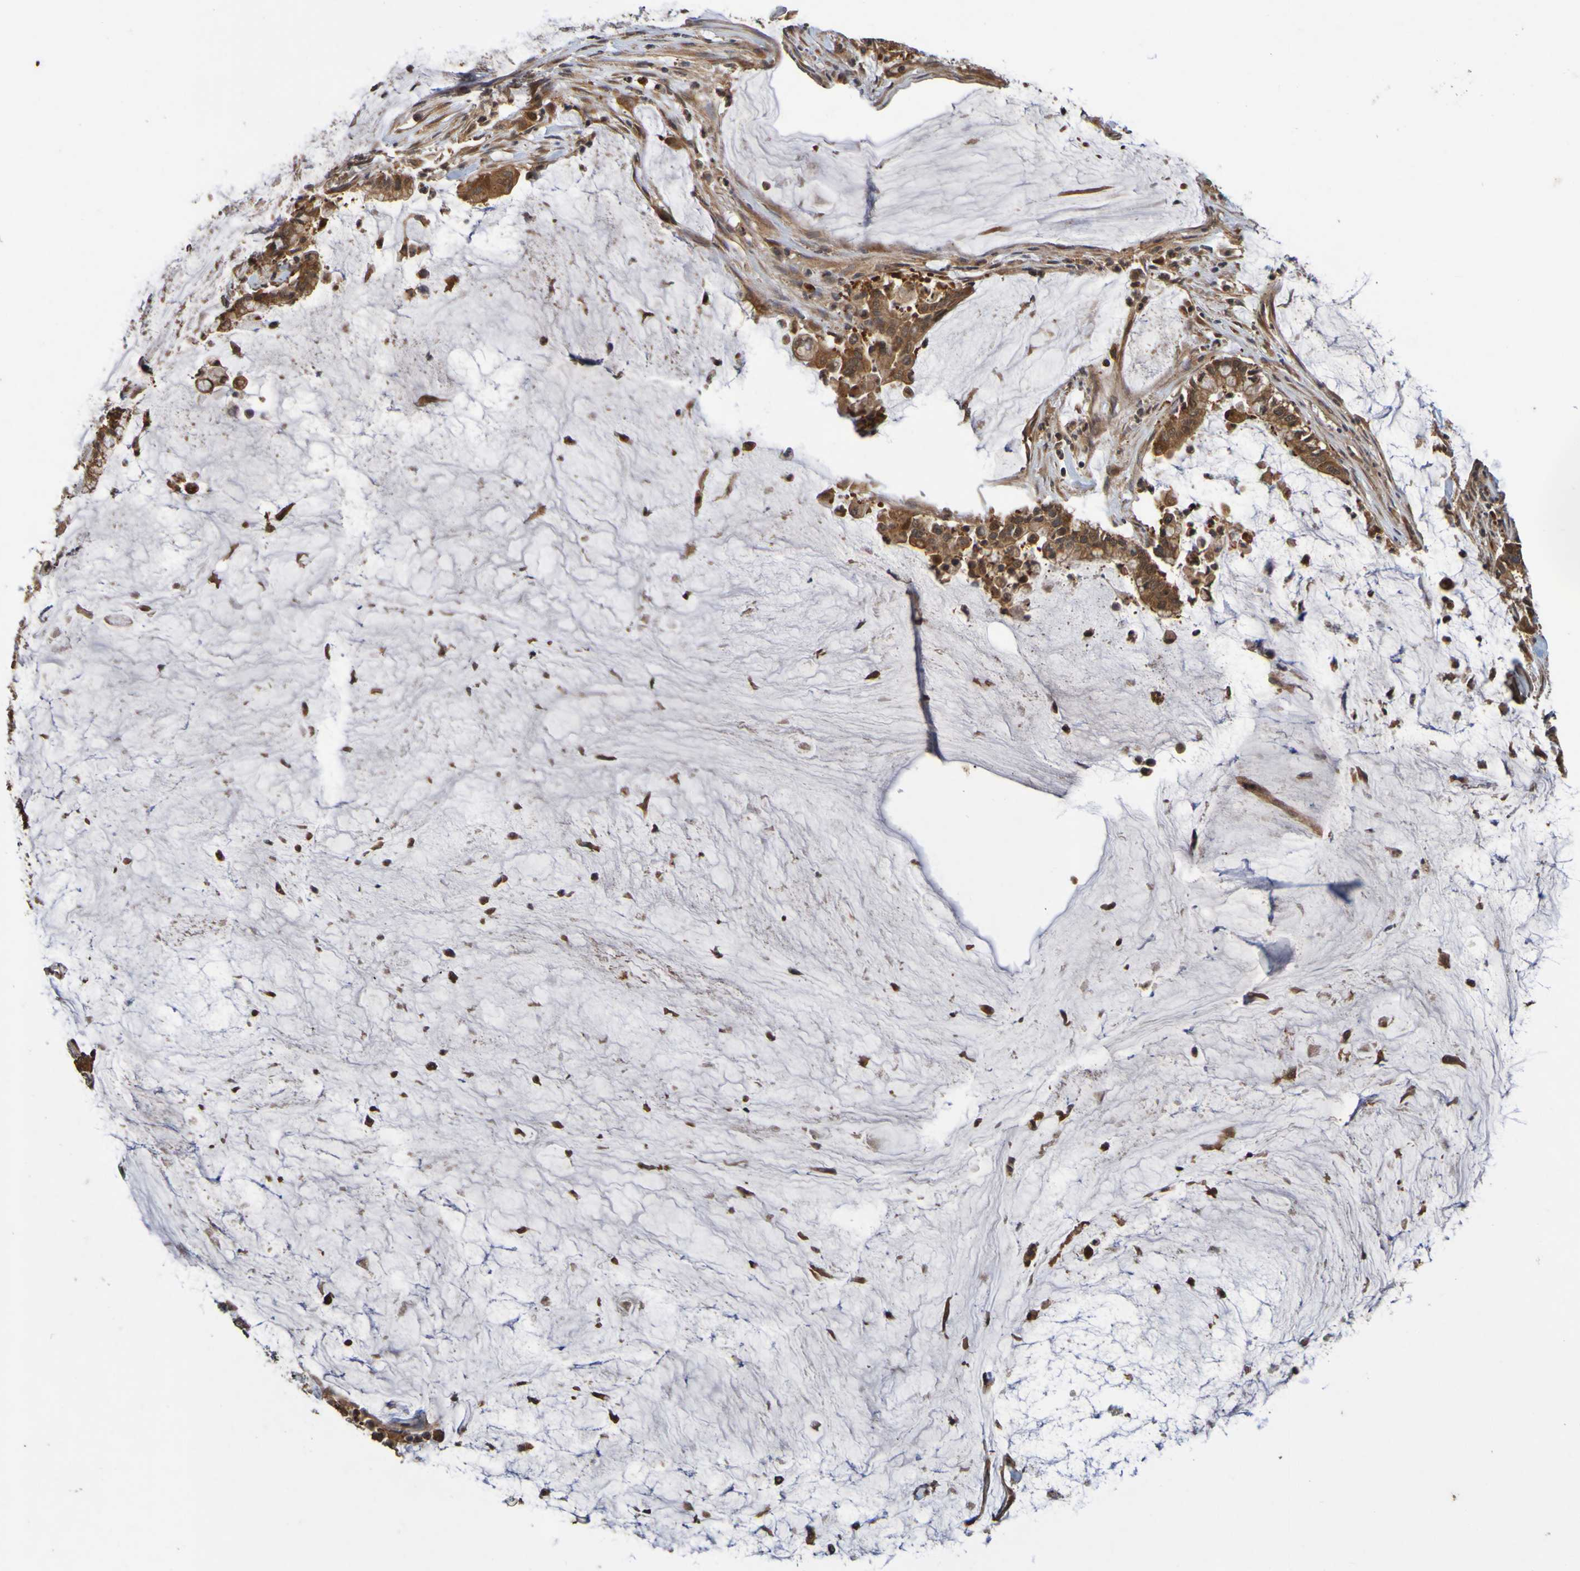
{"staining": {"intensity": "strong", "quantity": ">75%", "location": "cytoplasmic/membranous"}, "tissue": "pancreatic cancer", "cell_type": "Tumor cells", "image_type": "cancer", "snomed": [{"axis": "morphology", "description": "Adenocarcinoma, NOS"}, {"axis": "topography", "description": "Pancreas"}], "caption": "About >75% of tumor cells in pancreatic cancer (adenocarcinoma) exhibit strong cytoplasmic/membranous protein positivity as visualized by brown immunohistochemical staining.", "gene": "OCRL", "patient": {"sex": "male", "age": 41}}